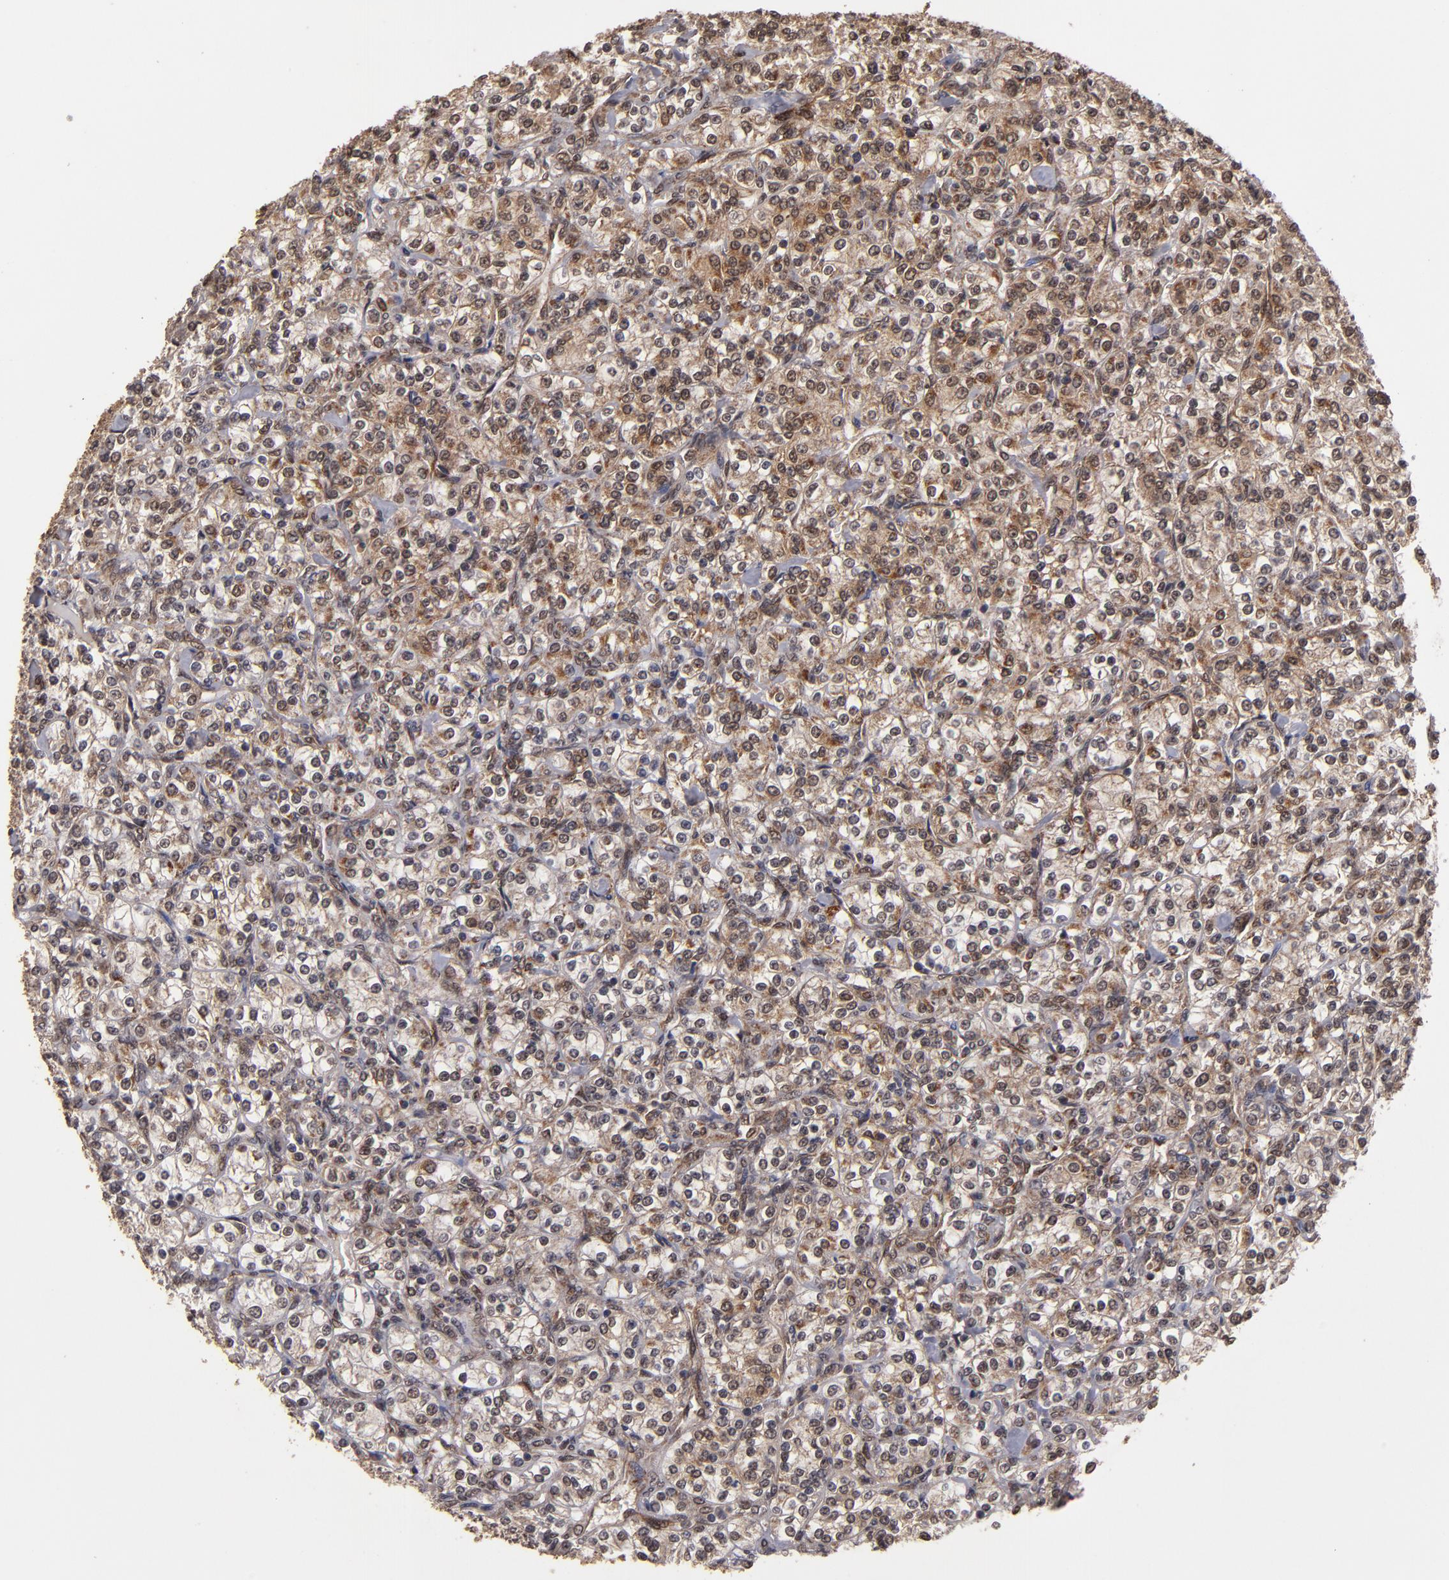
{"staining": {"intensity": "moderate", "quantity": ">75%", "location": "cytoplasmic/membranous"}, "tissue": "renal cancer", "cell_type": "Tumor cells", "image_type": "cancer", "snomed": [{"axis": "morphology", "description": "Adenocarcinoma, NOS"}, {"axis": "topography", "description": "Kidney"}], "caption": "This is a histology image of immunohistochemistry (IHC) staining of renal cancer (adenocarcinoma), which shows moderate staining in the cytoplasmic/membranous of tumor cells.", "gene": "CUL5", "patient": {"sex": "male", "age": 77}}